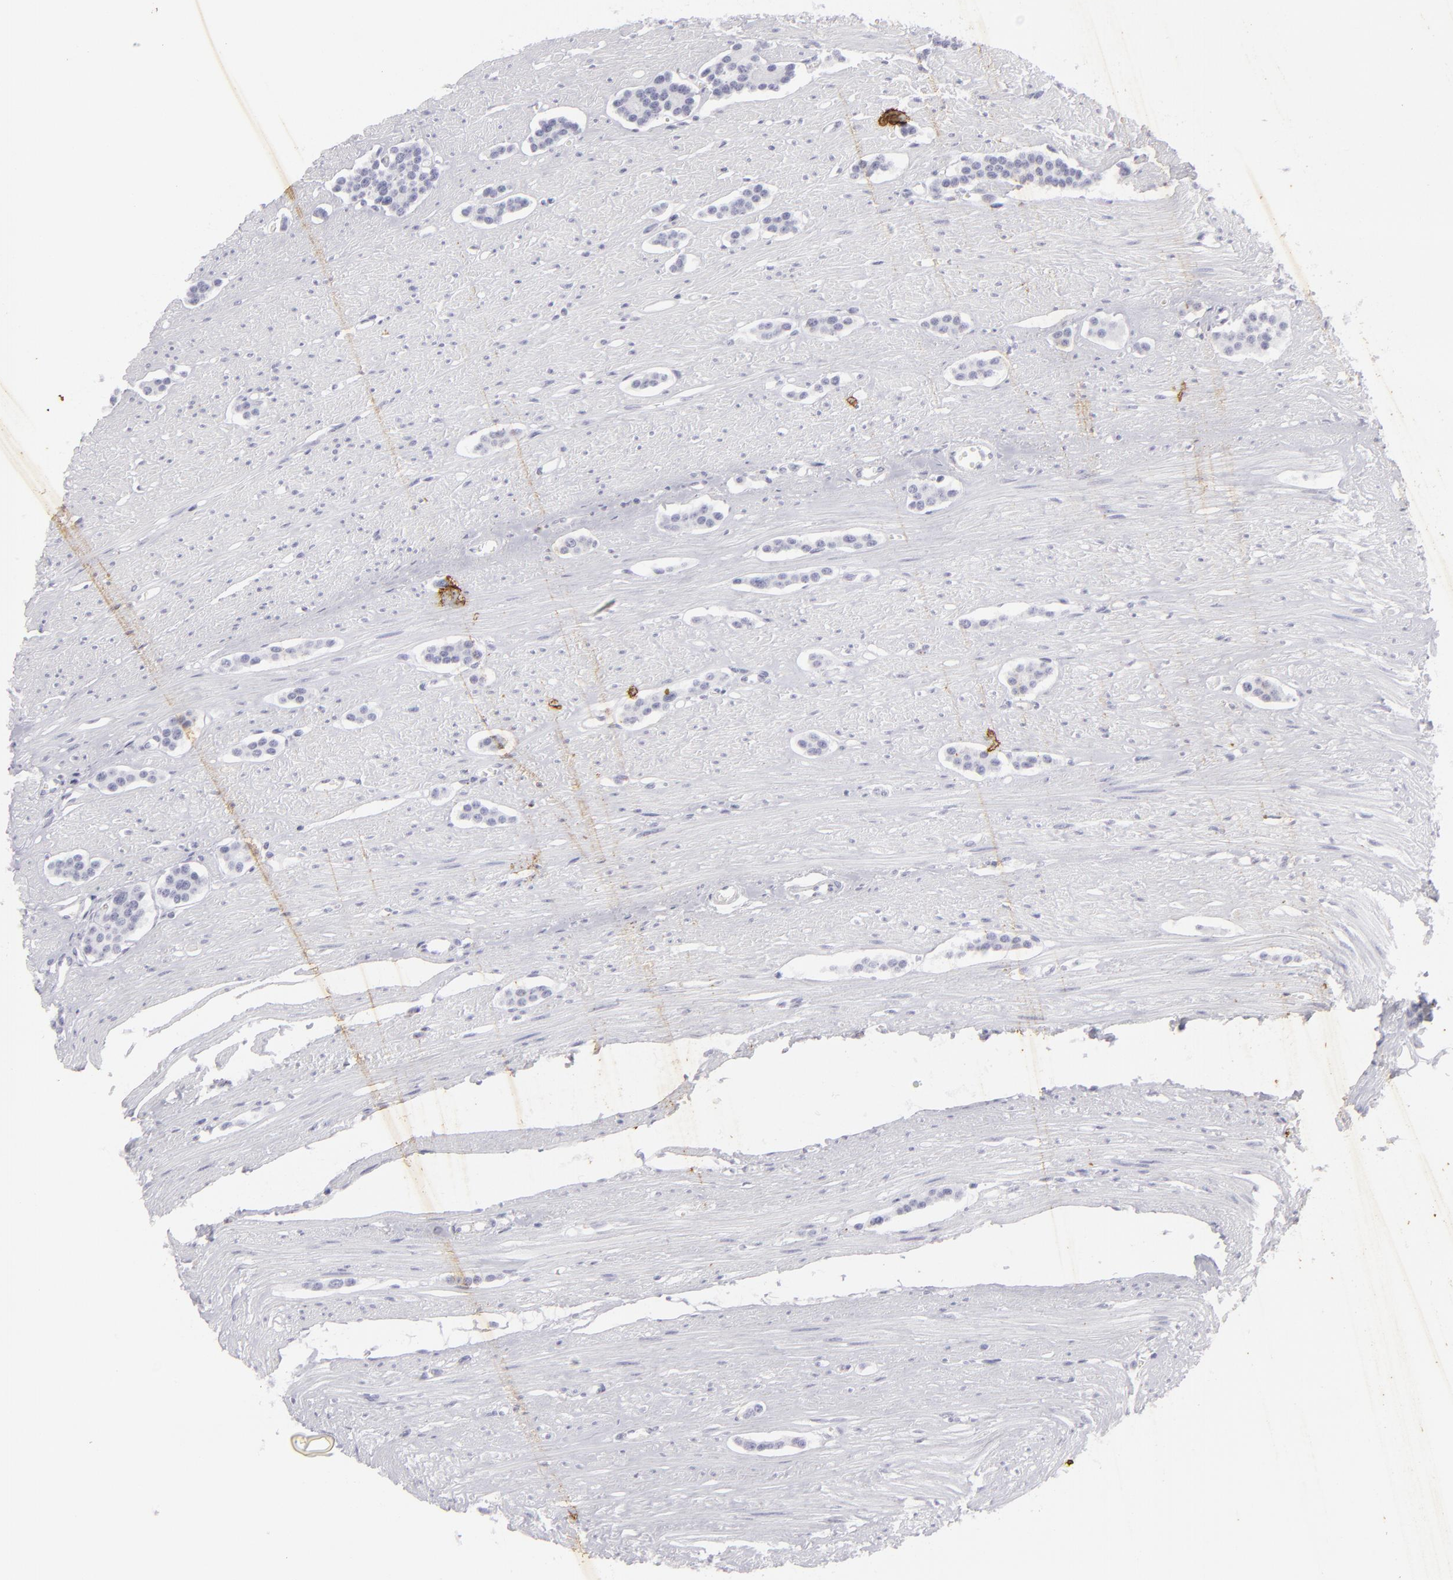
{"staining": {"intensity": "negative", "quantity": "none", "location": "none"}, "tissue": "carcinoid", "cell_type": "Tumor cells", "image_type": "cancer", "snomed": [{"axis": "morphology", "description": "Carcinoid, malignant, NOS"}, {"axis": "topography", "description": "Small intestine"}], "caption": "A photomicrograph of human malignant carcinoid is negative for staining in tumor cells.", "gene": "KRT1", "patient": {"sex": "male", "age": 60}}